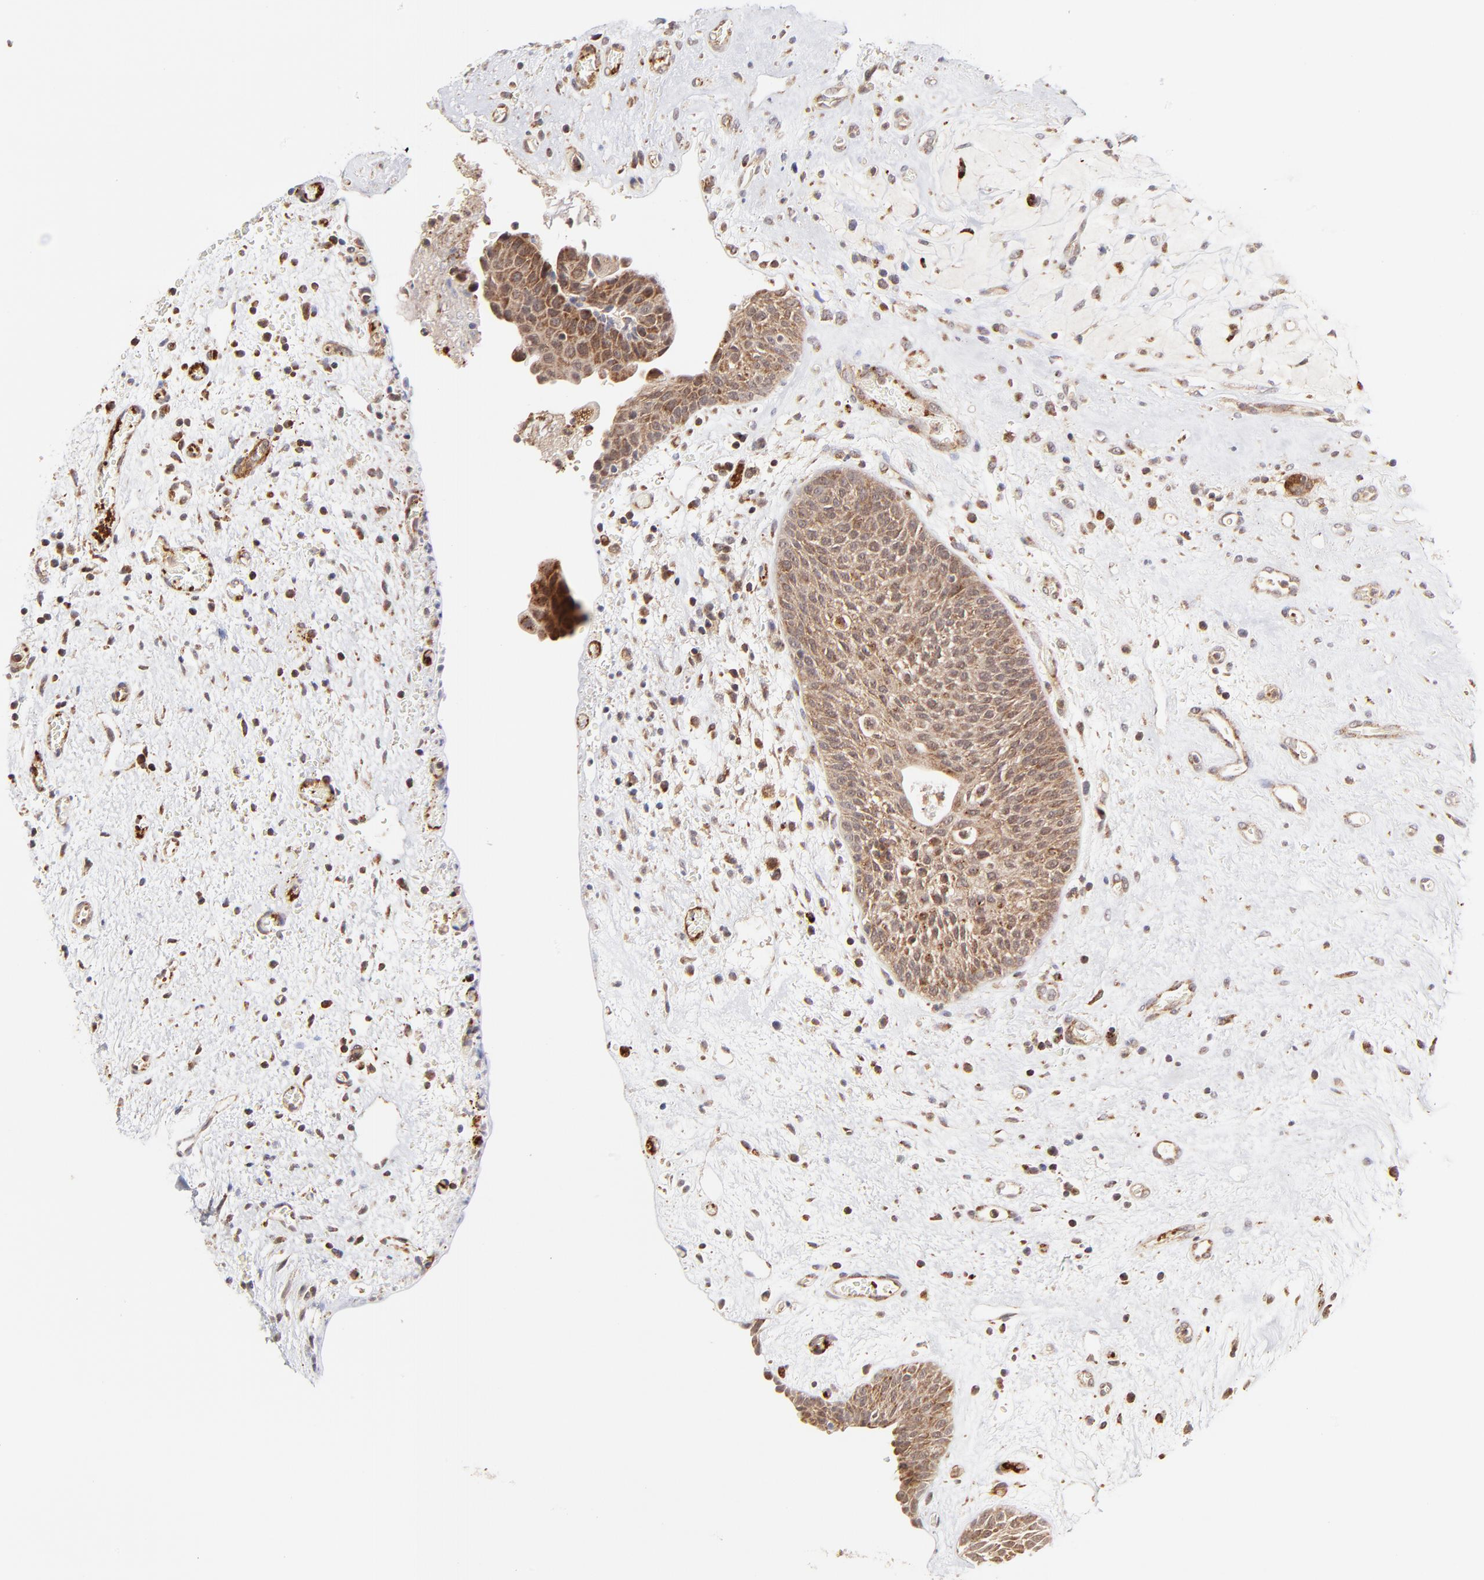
{"staining": {"intensity": "moderate", "quantity": ">75%", "location": "cytoplasmic/membranous"}, "tissue": "urinary bladder", "cell_type": "Urothelial cells", "image_type": "normal", "snomed": [{"axis": "morphology", "description": "Normal tissue, NOS"}, {"axis": "topography", "description": "Urinary bladder"}], "caption": "Immunohistochemistry (IHC) (DAB (3,3'-diaminobenzidine)) staining of normal human urinary bladder demonstrates moderate cytoplasmic/membranous protein expression in approximately >75% of urothelial cells.", "gene": "MAP2K7", "patient": {"sex": "male", "age": 48}}